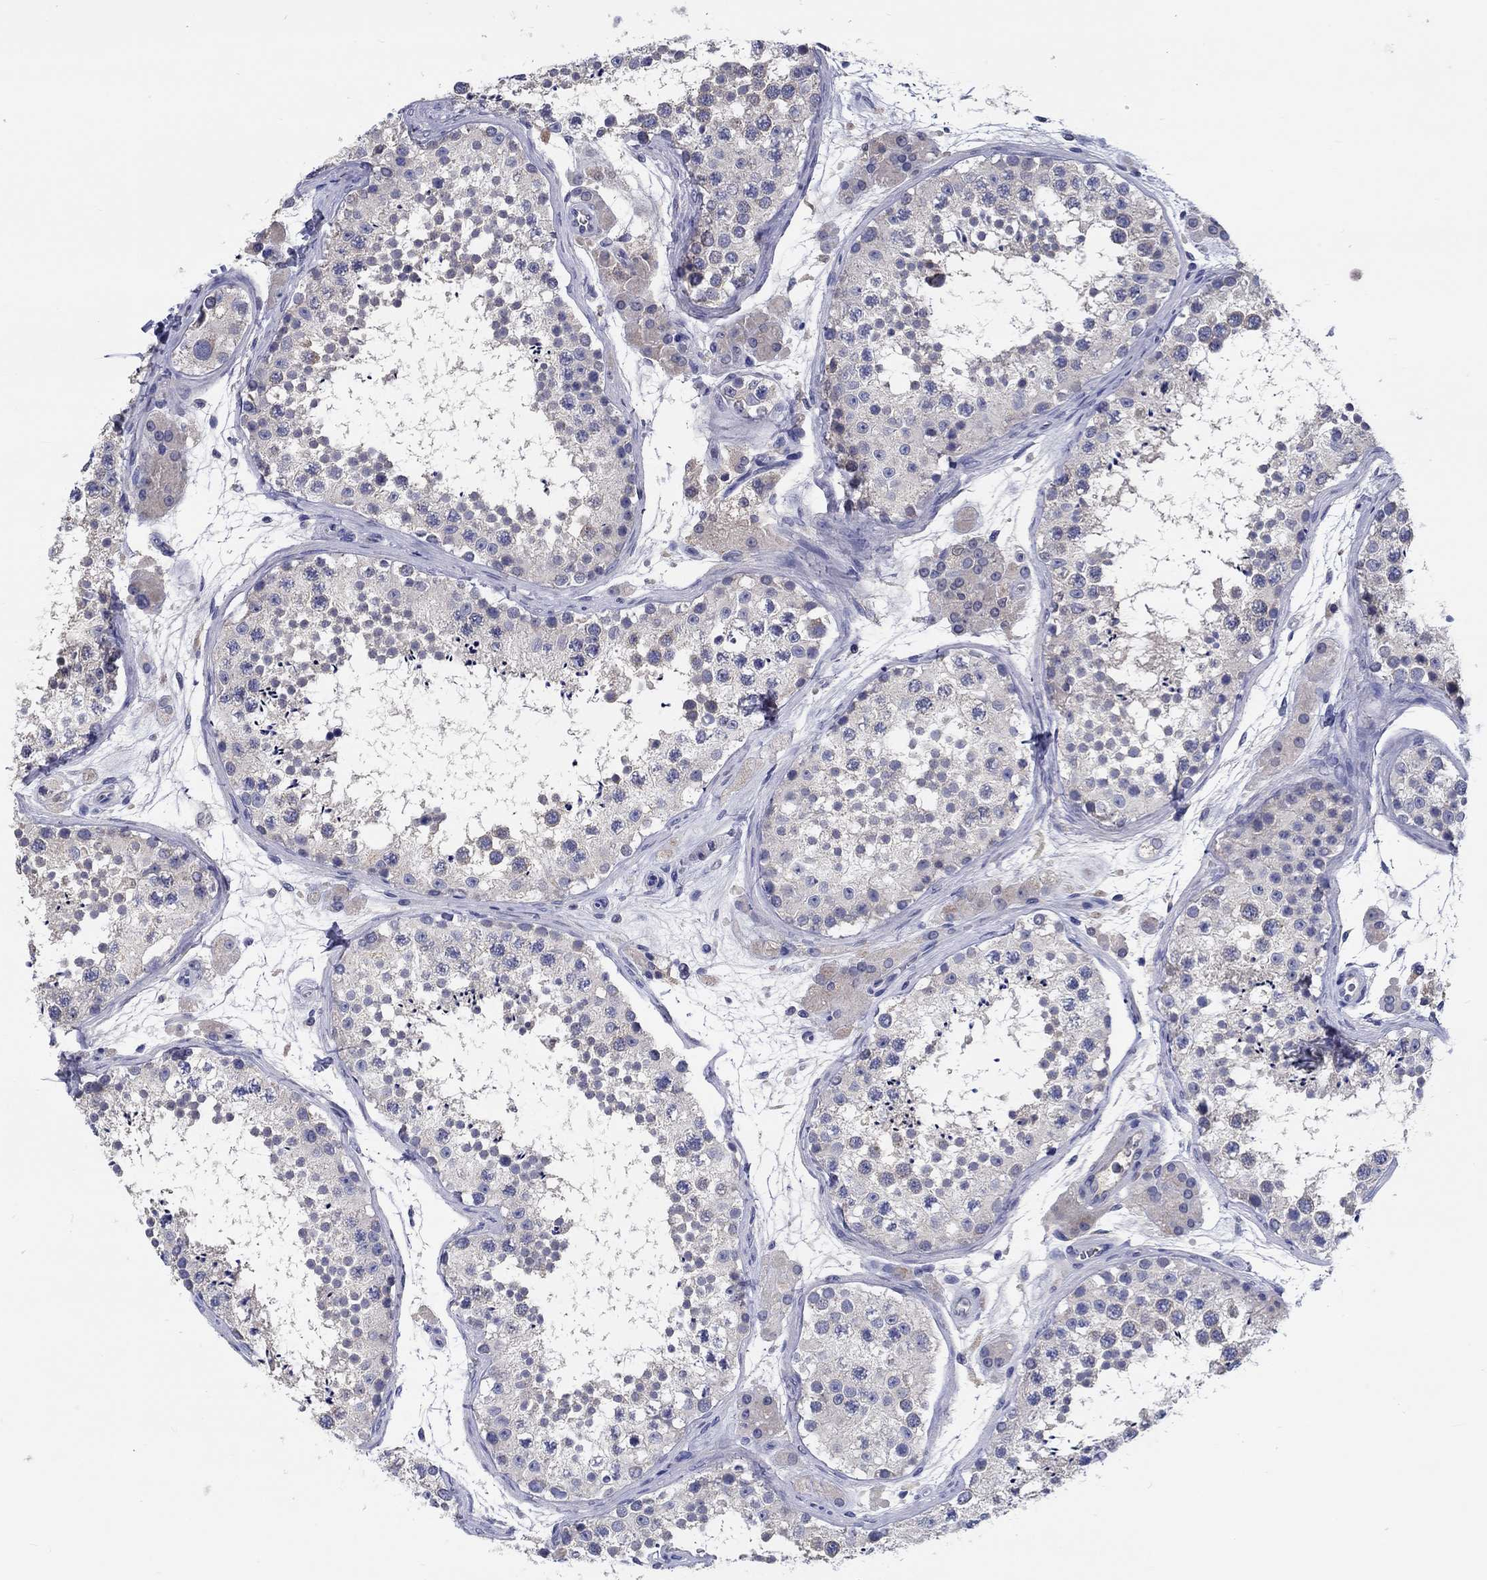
{"staining": {"intensity": "negative", "quantity": "none", "location": "none"}, "tissue": "testis", "cell_type": "Cells in seminiferous ducts", "image_type": "normal", "snomed": [{"axis": "morphology", "description": "Normal tissue, NOS"}, {"axis": "topography", "description": "Testis"}], "caption": "Human testis stained for a protein using immunohistochemistry (IHC) shows no staining in cells in seminiferous ducts.", "gene": "CHIT1", "patient": {"sex": "male", "age": 41}}